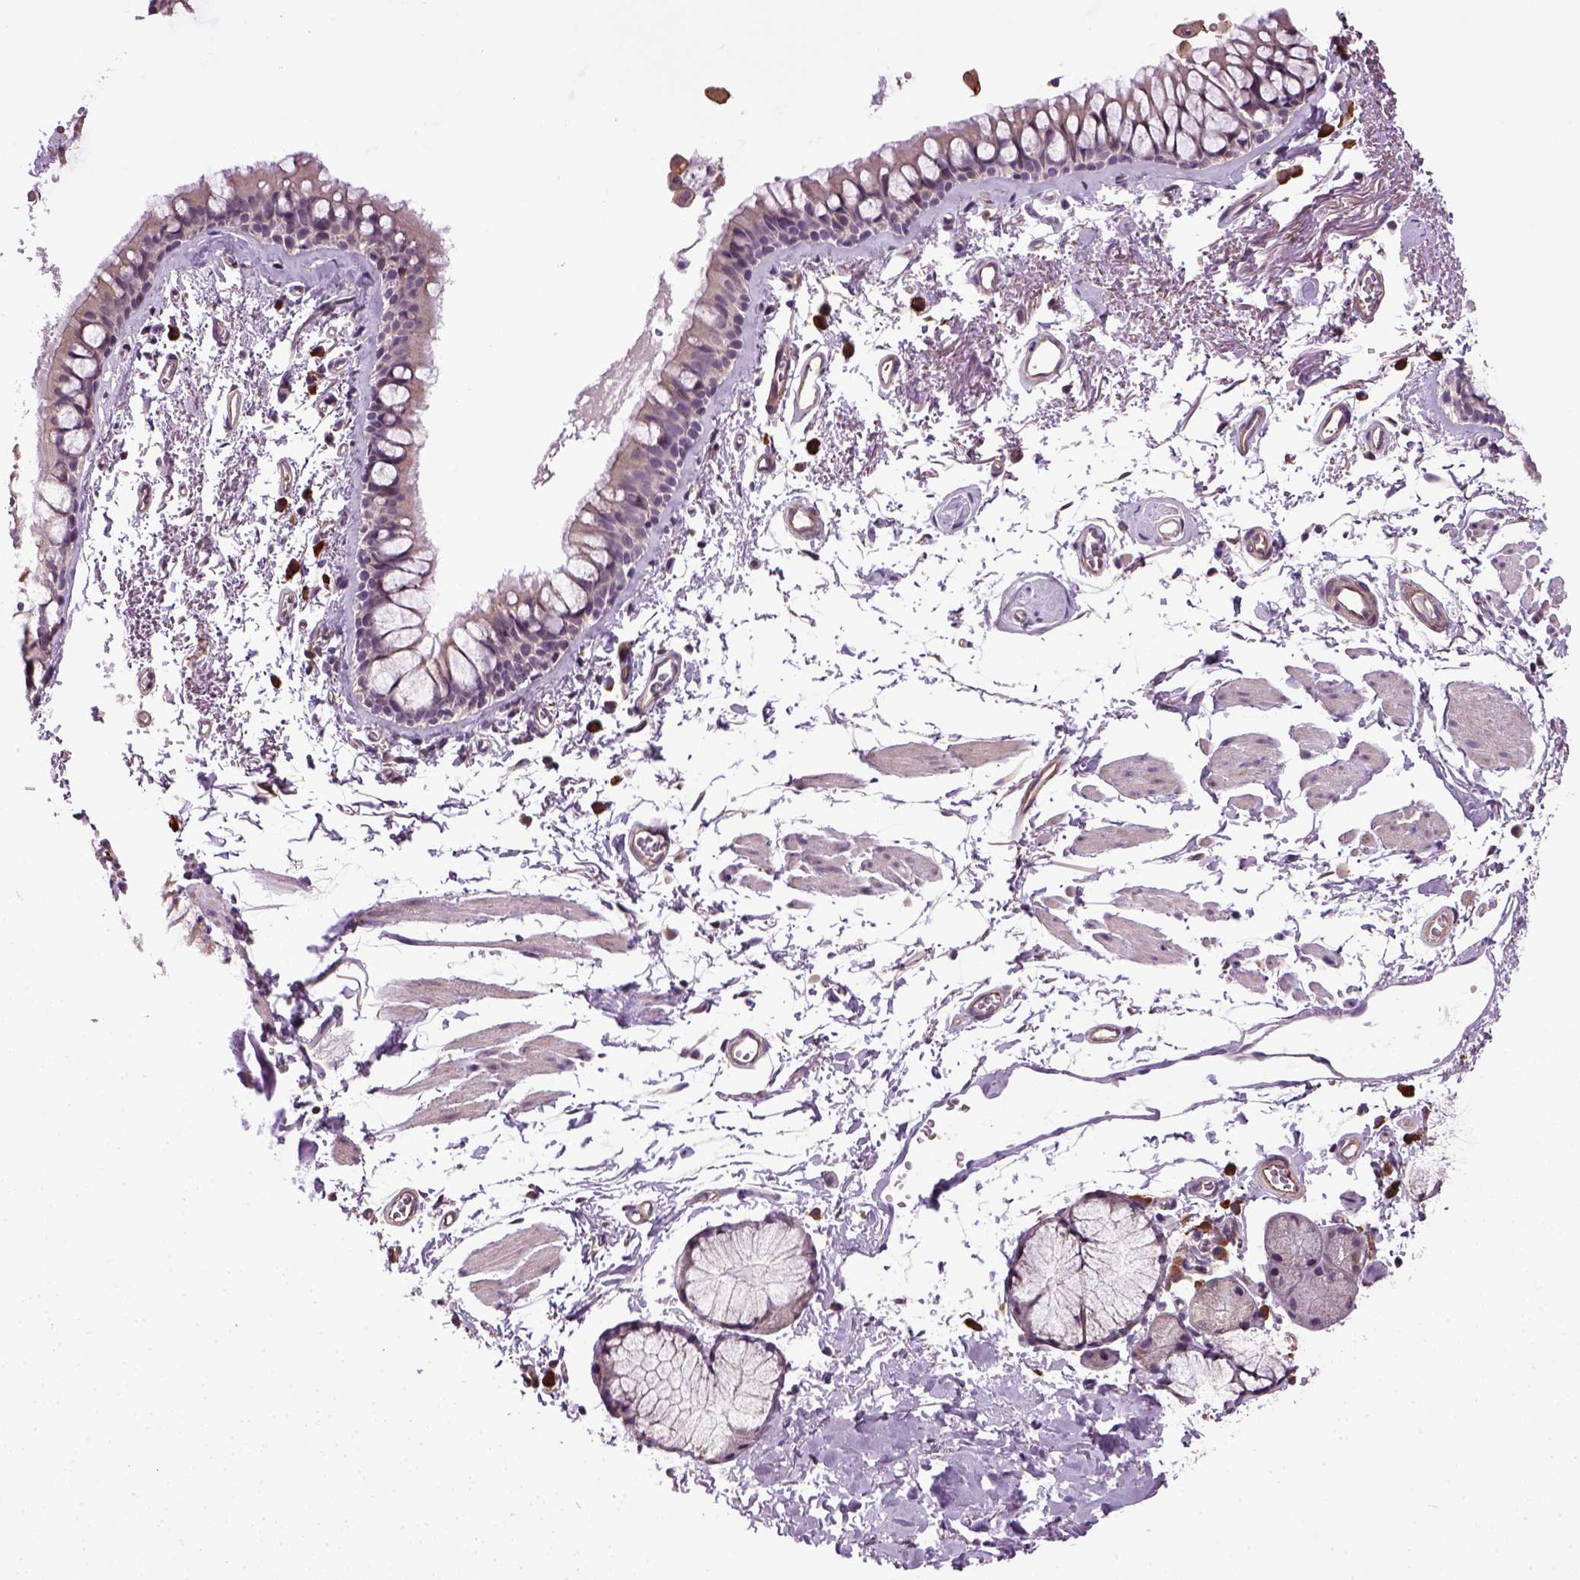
{"staining": {"intensity": "negative", "quantity": "none", "location": "none"}, "tissue": "bronchus", "cell_type": "Respiratory epithelial cells", "image_type": "normal", "snomed": [{"axis": "morphology", "description": "Normal tissue, NOS"}, {"axis": "topography", "description": "Cartilage tissue"}, {"axis": "topography", "description": "Bronchus"}], "caption": "The IHC micrograph has no significant positivity in respiratory epithelial cells of bronchus.", "gene": "TPRG1", "patient": {"sex": "female", "age": 79}}